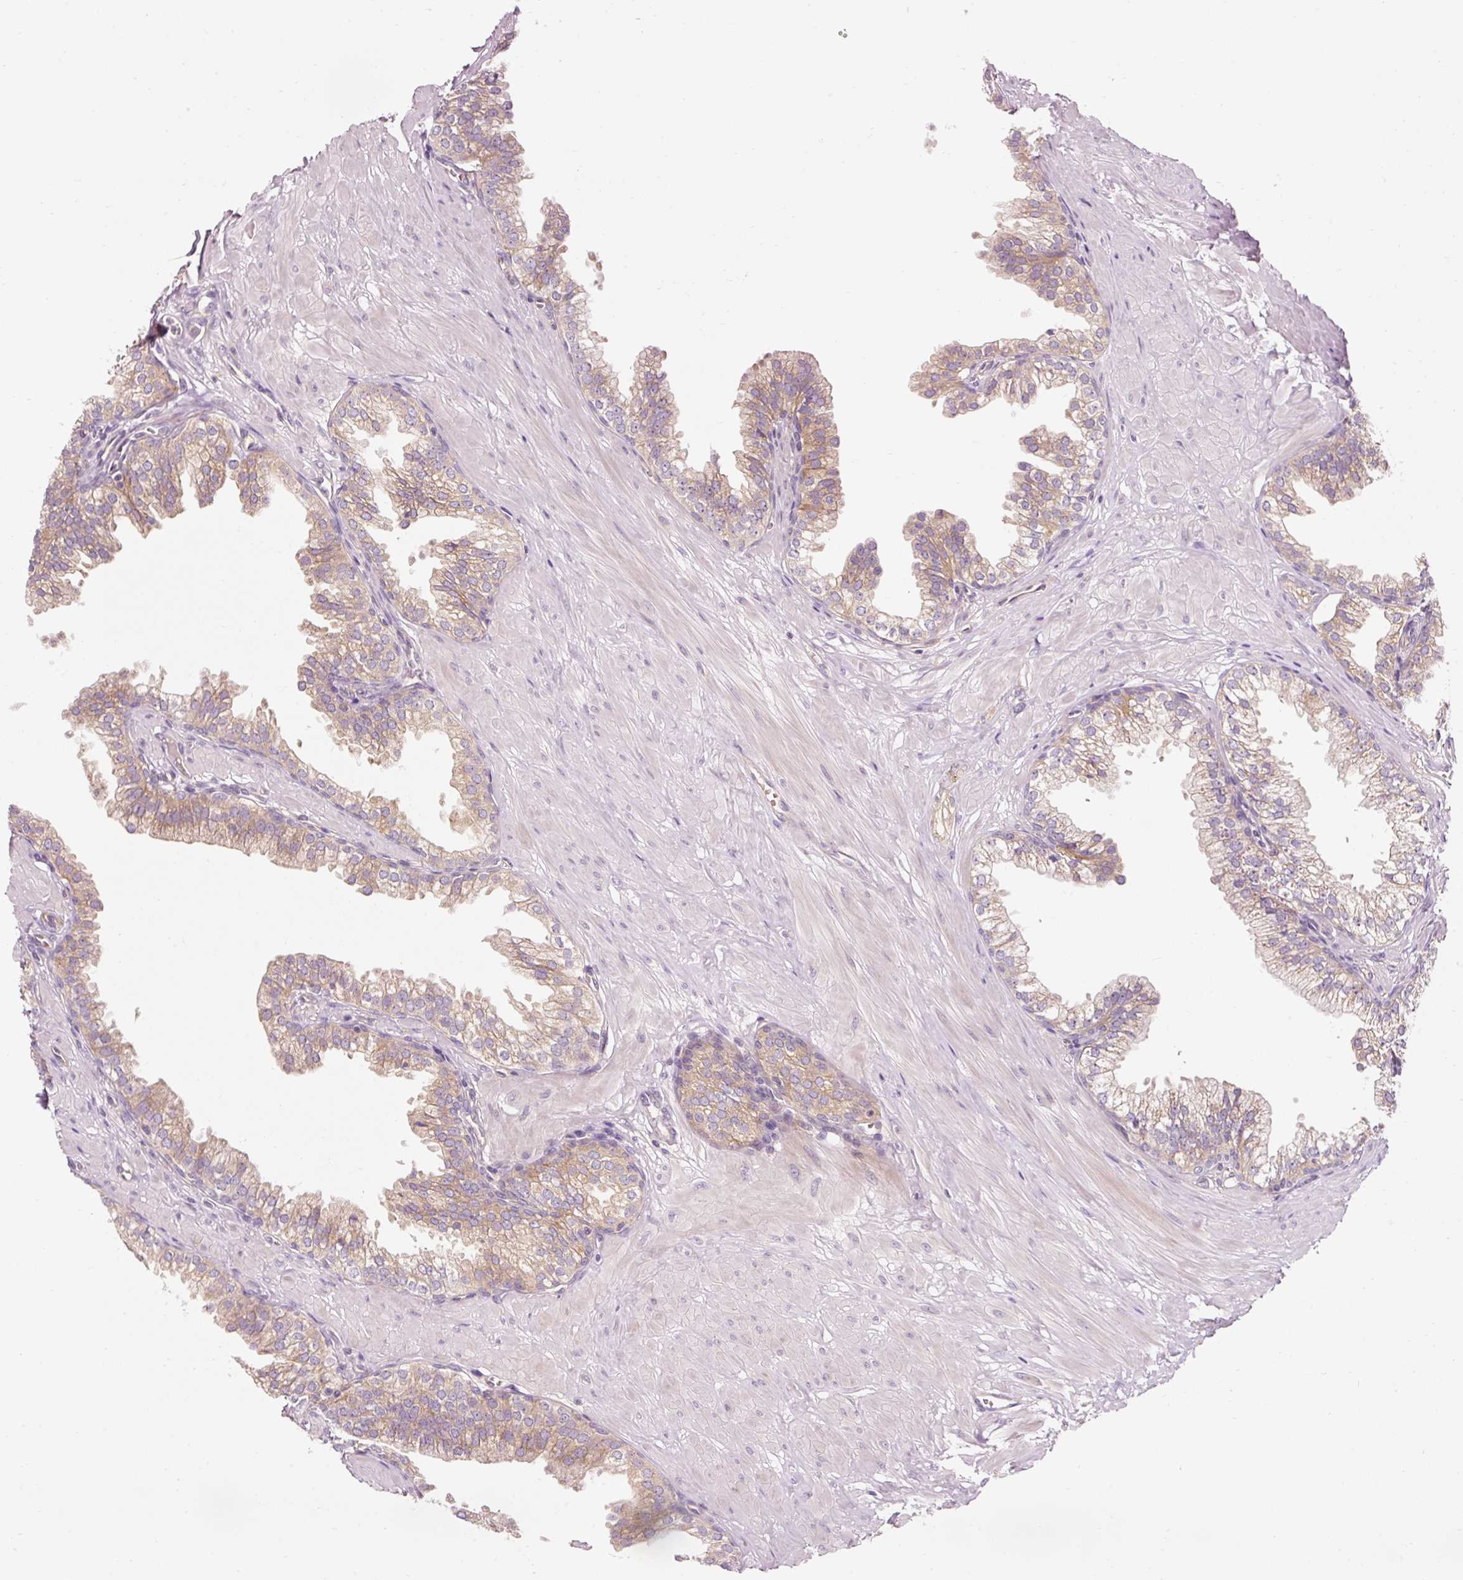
{"staining": {"intensity": "moderate", "quantity": "25%-75%", "location": "cytoplasmic/membranous"}, "tissue": "prostate", "cell_type": "Glandular cells", "image_type": "normal", "snomed": [{"axis": "morphology", "description": "Normal tissue, NOS"}, {"axis": "topography", "description": "Prostate"}, {"axis": "topography", "description": "Peripheral nerve tissue"}], "caption": "Prostate stained with IHC shows moderate cytoplasmic/membranous expression in approximately 25%-75% of glandular cells. The protein of interest is shown in brown color, while the nuclei are stained blue.", "gene": "NAPA", "patient": {"sex": "male", "age": 55}}